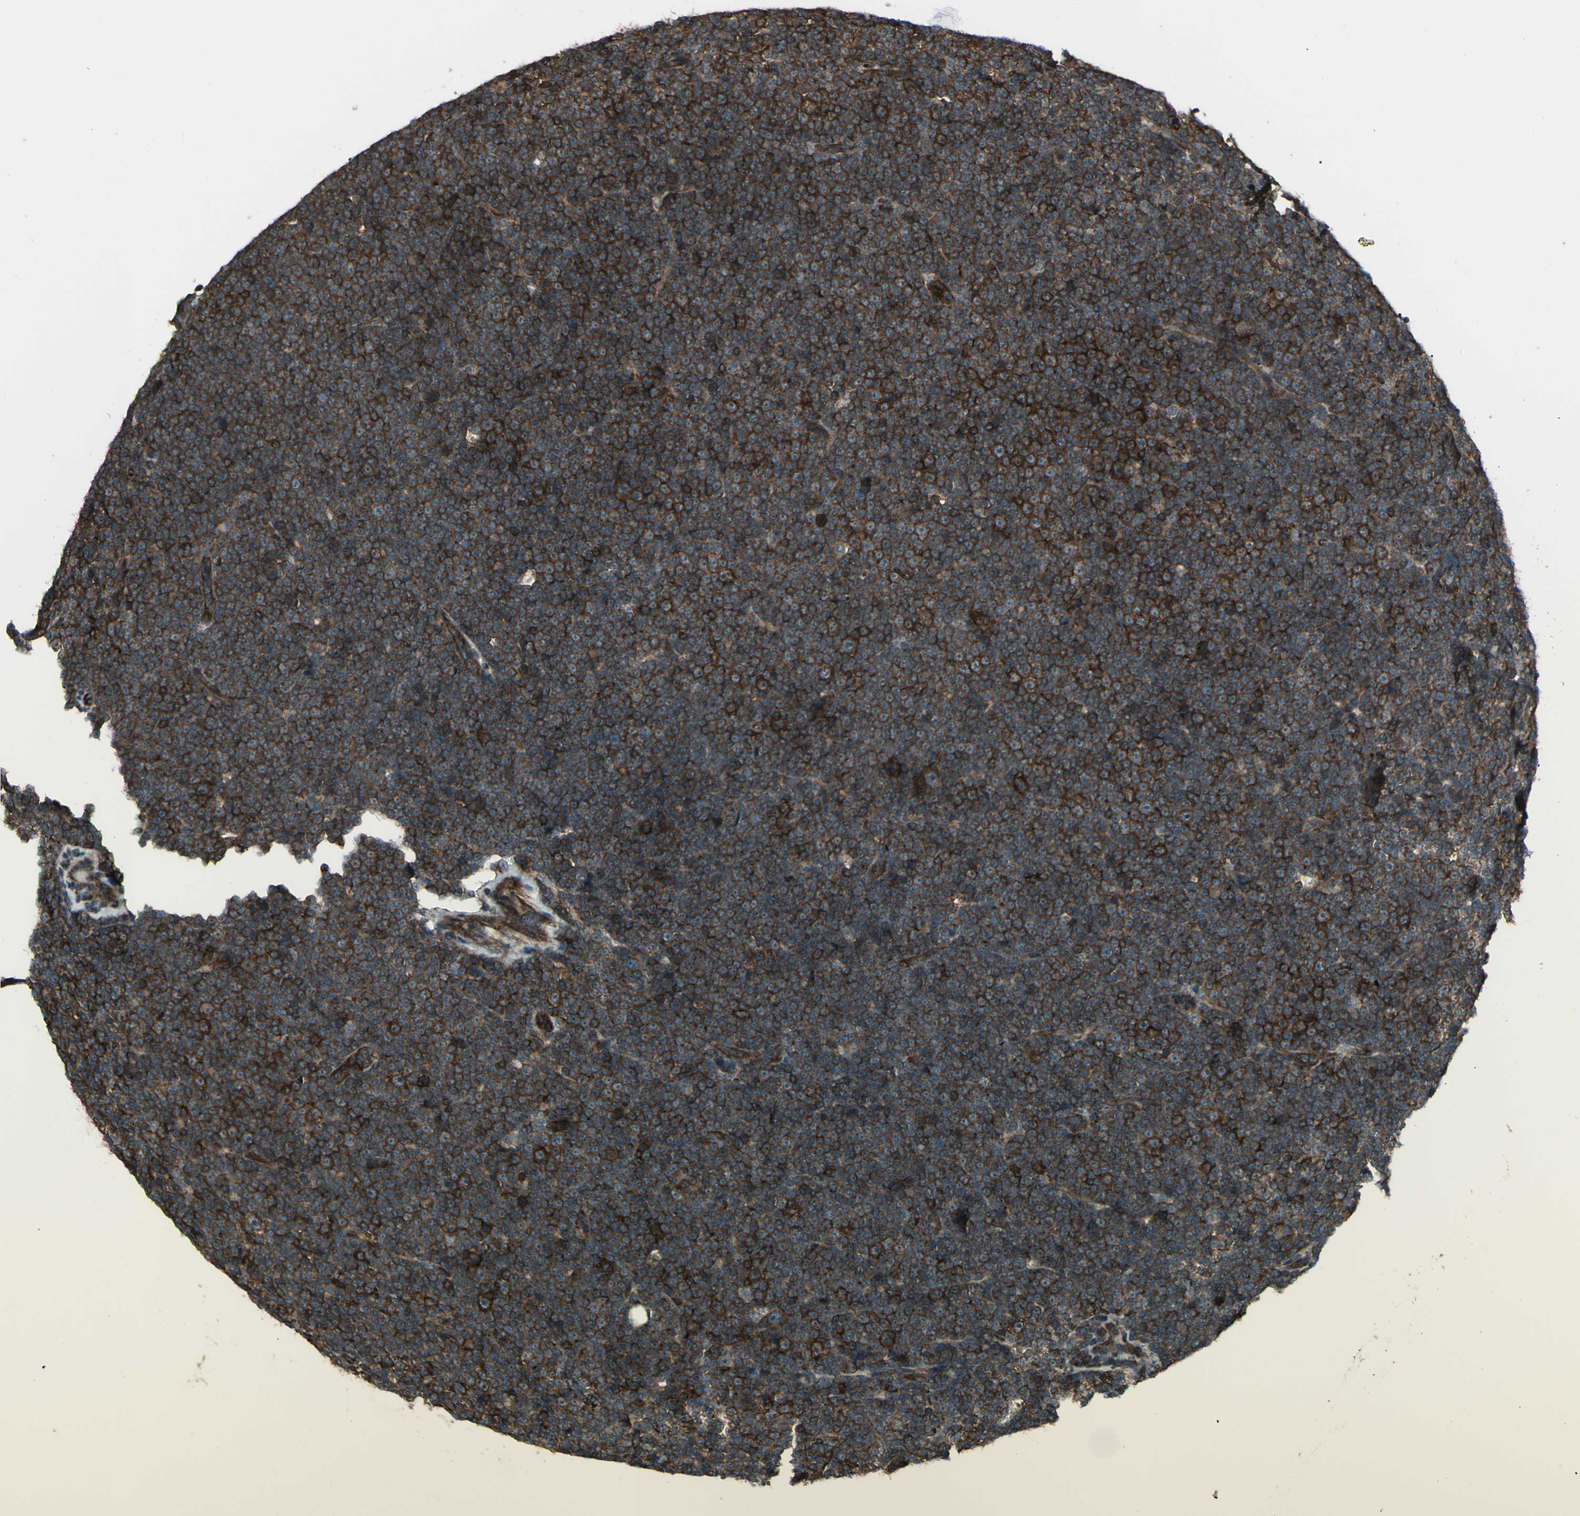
{"staining": {"intensity": "strong", "quantity": ">75%", "location": "cytoplasmic/membranous"}, "tissue": "lymphoma", "cell_type": "Tumor cells", "image_type": "cancer", "snomed": [{"axis": "morphology", "description": "Malignant lymphoma, non-Hodgkin's type, Low grade"}, {"axis": "topography", "description": "Lymph node"}], "caption": "Immunohistochemistry (IHC) of human low-grade malignant lymphoma, non-Hodgkin's type displays high levels of strong cytoplasmic/membranous staining in approximately >75% of tumor cells.", "gene": "FXYD5", "patient": {"sex": "female", "age": 67}}